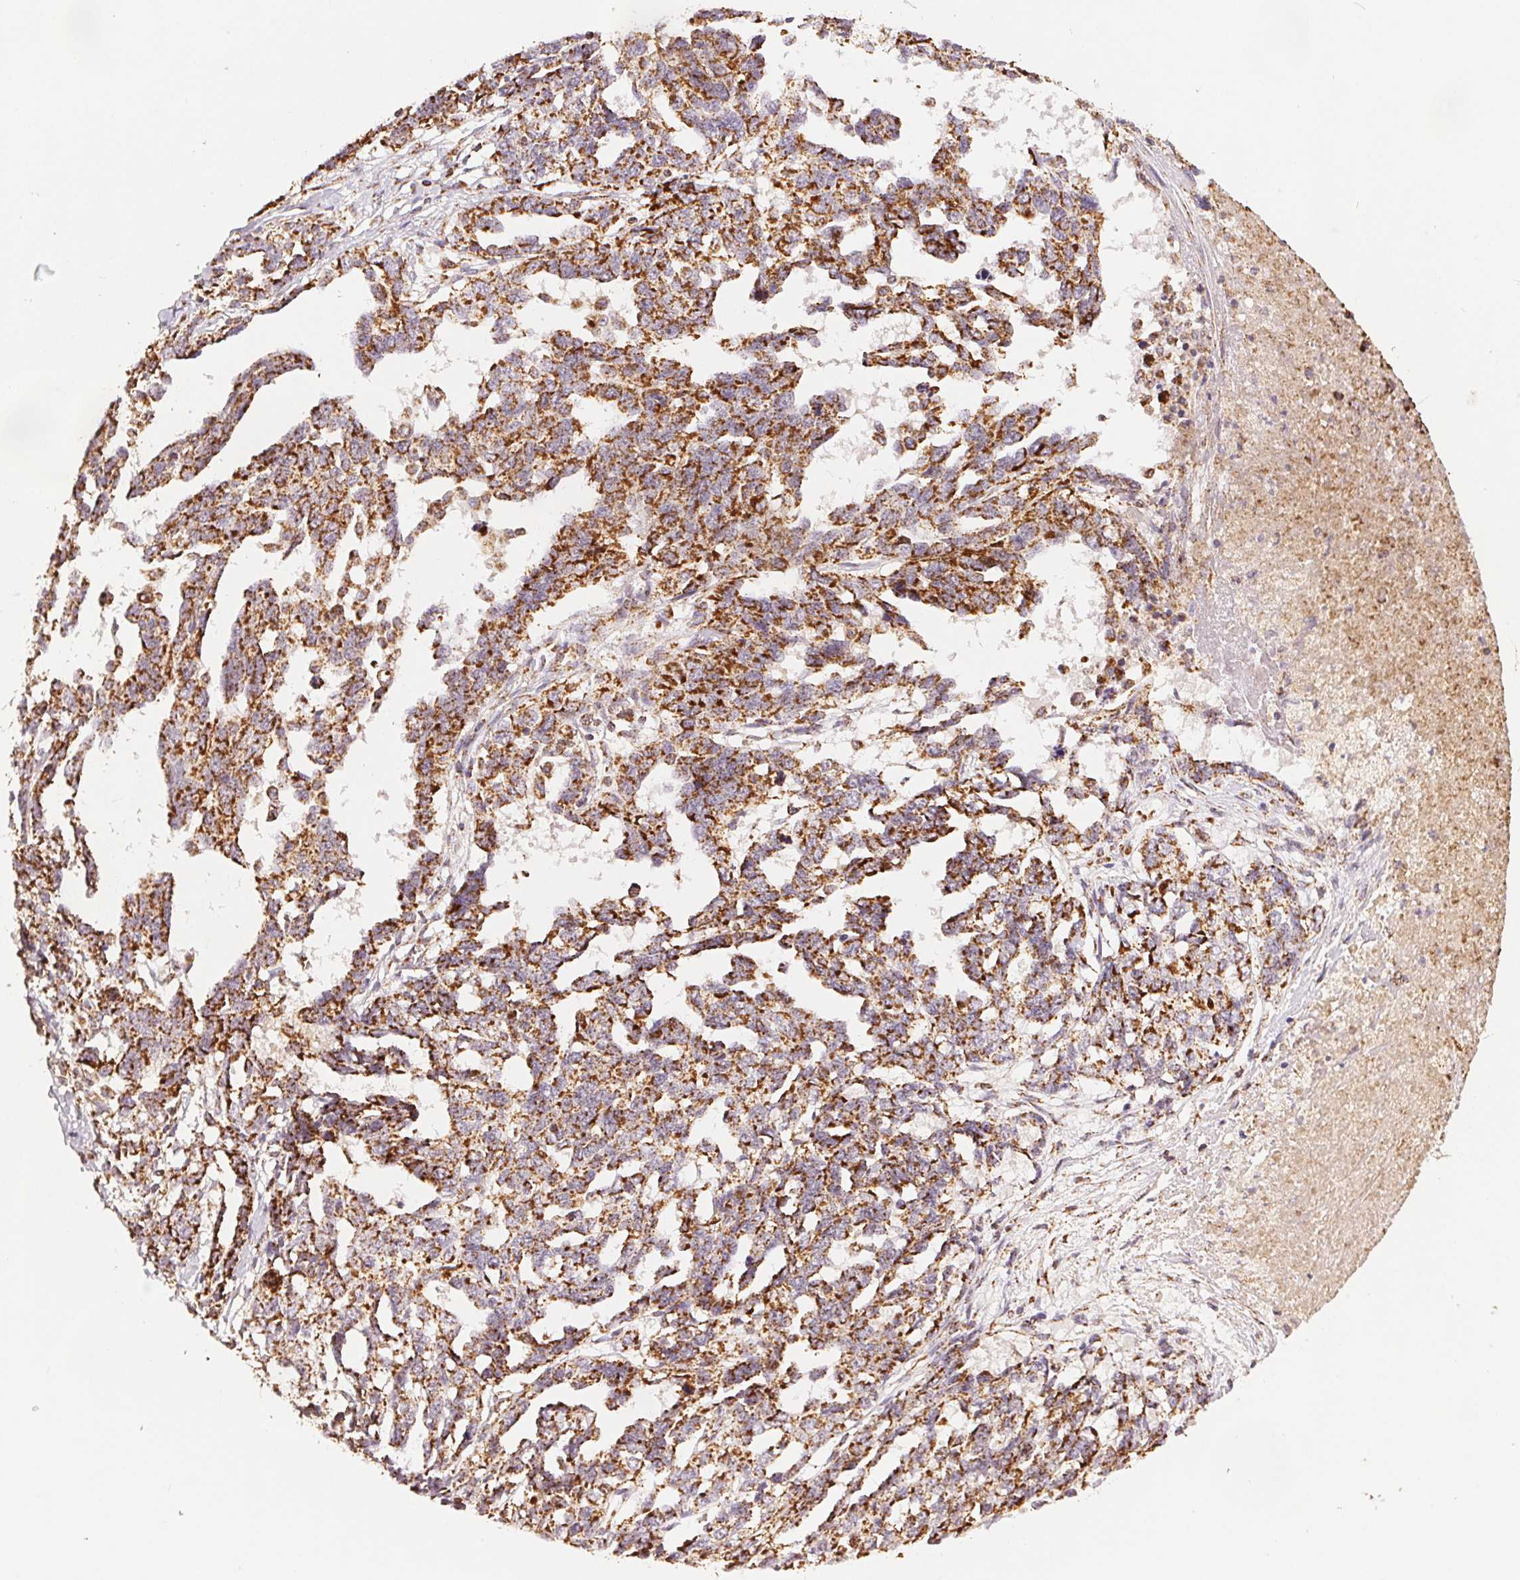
{"staining": {"intensity": "moderate", "quantity": ">75%", "location": "cytoplasmic/membranous"}, "tissue": "ovarian cancer", "cell_type": "Tumor cells", "image_type": "cancer", "snomed": [{"axis": "morphology", "description": "Cystadenocarcinoma, serous, NOS"}, {"axis": "topography", "description": "Ovary"}], "caption": "Protein expression analysis of ovarian cancer (serous cystadenocarcinoma) reveals moderate cytoplasmic/membranous expression in about >75% of tumor cells.", "gene": "SDHB", "patient": {"sex": "female", "age": 69}}